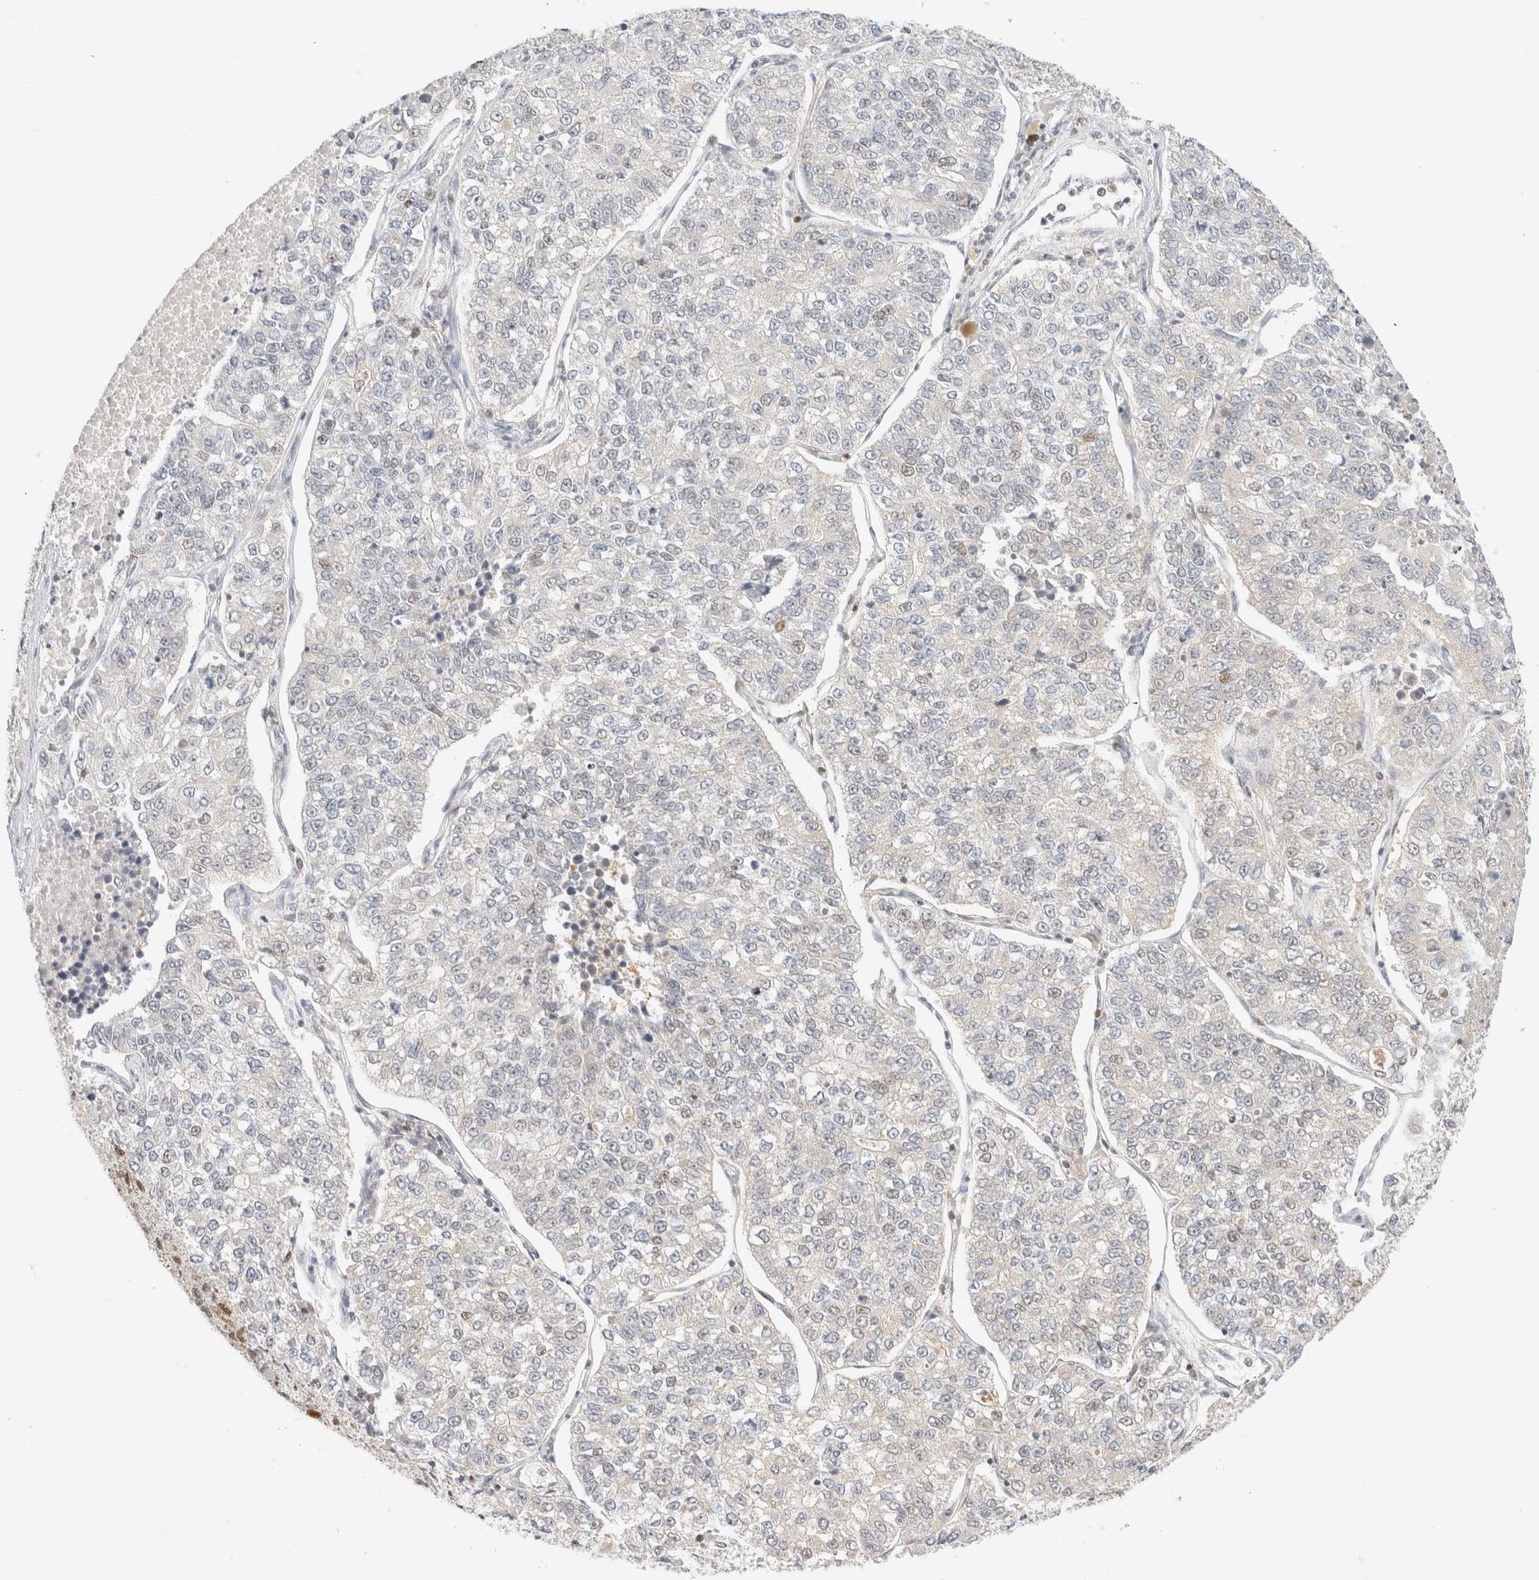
{"staining": {"intensity": "negative", "quantity": "none", "location": "none"}, "tissue": "lung cancer", "cell_type": "Tumor cells", "image_type": "cancer", "snomed": [{"axis": "morphology", "description": "Adenocarcinoma, NOS"}, {"axis": "topography", "description": "Lung"}], "caption": "High power microscopy photomicrograph of an immunohistochemistry micrograph of lung cancer (adenocarcinoma), revealing no significant expression in tumor cells.", "gene": "DDB2", "patient": {"sex": "male", "age": 49}}